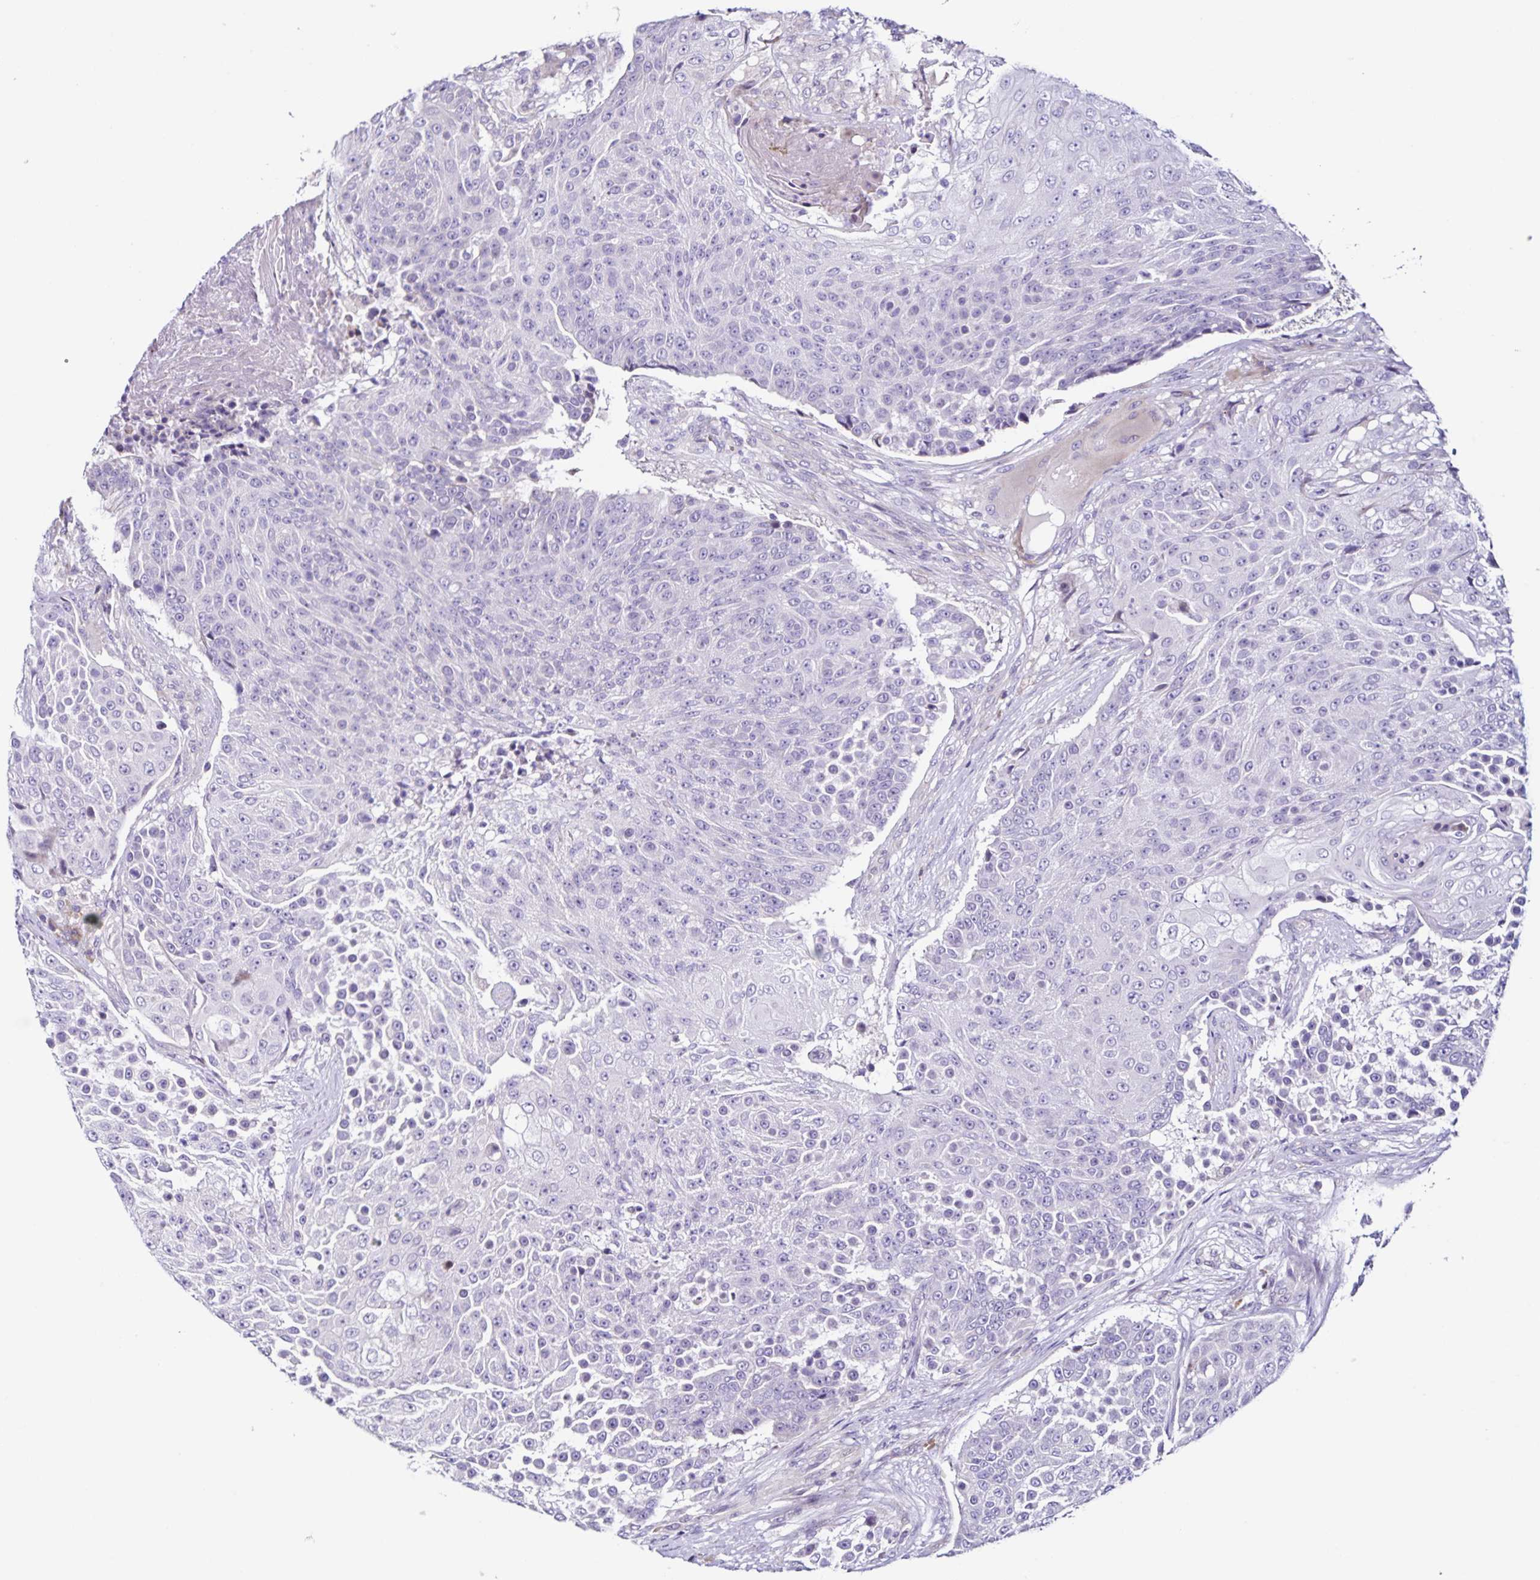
{"staining": {"intensity": "negative", "quantity": "none", "location": "none"}, "tissue": "urothelial cancer", "cell_type": "Tumor cells", "image_type": "cancer", "snomed": [{"axis": "morphology", "description": "Urothelial carcinoma, High grade"}, {"axis": "topography", "description": "Urinary bladder"}], "caption": "Immunohistochemistry (IHC) of urothelial cancer shows no staining in tumor cells. (DAB (3,3'-diaminobenzidine) immunohistochemistry visualized using brightfield microscopy, high magnification).", "gene": "RNFT2", "patient": {"sex": "female", "age": 63}}